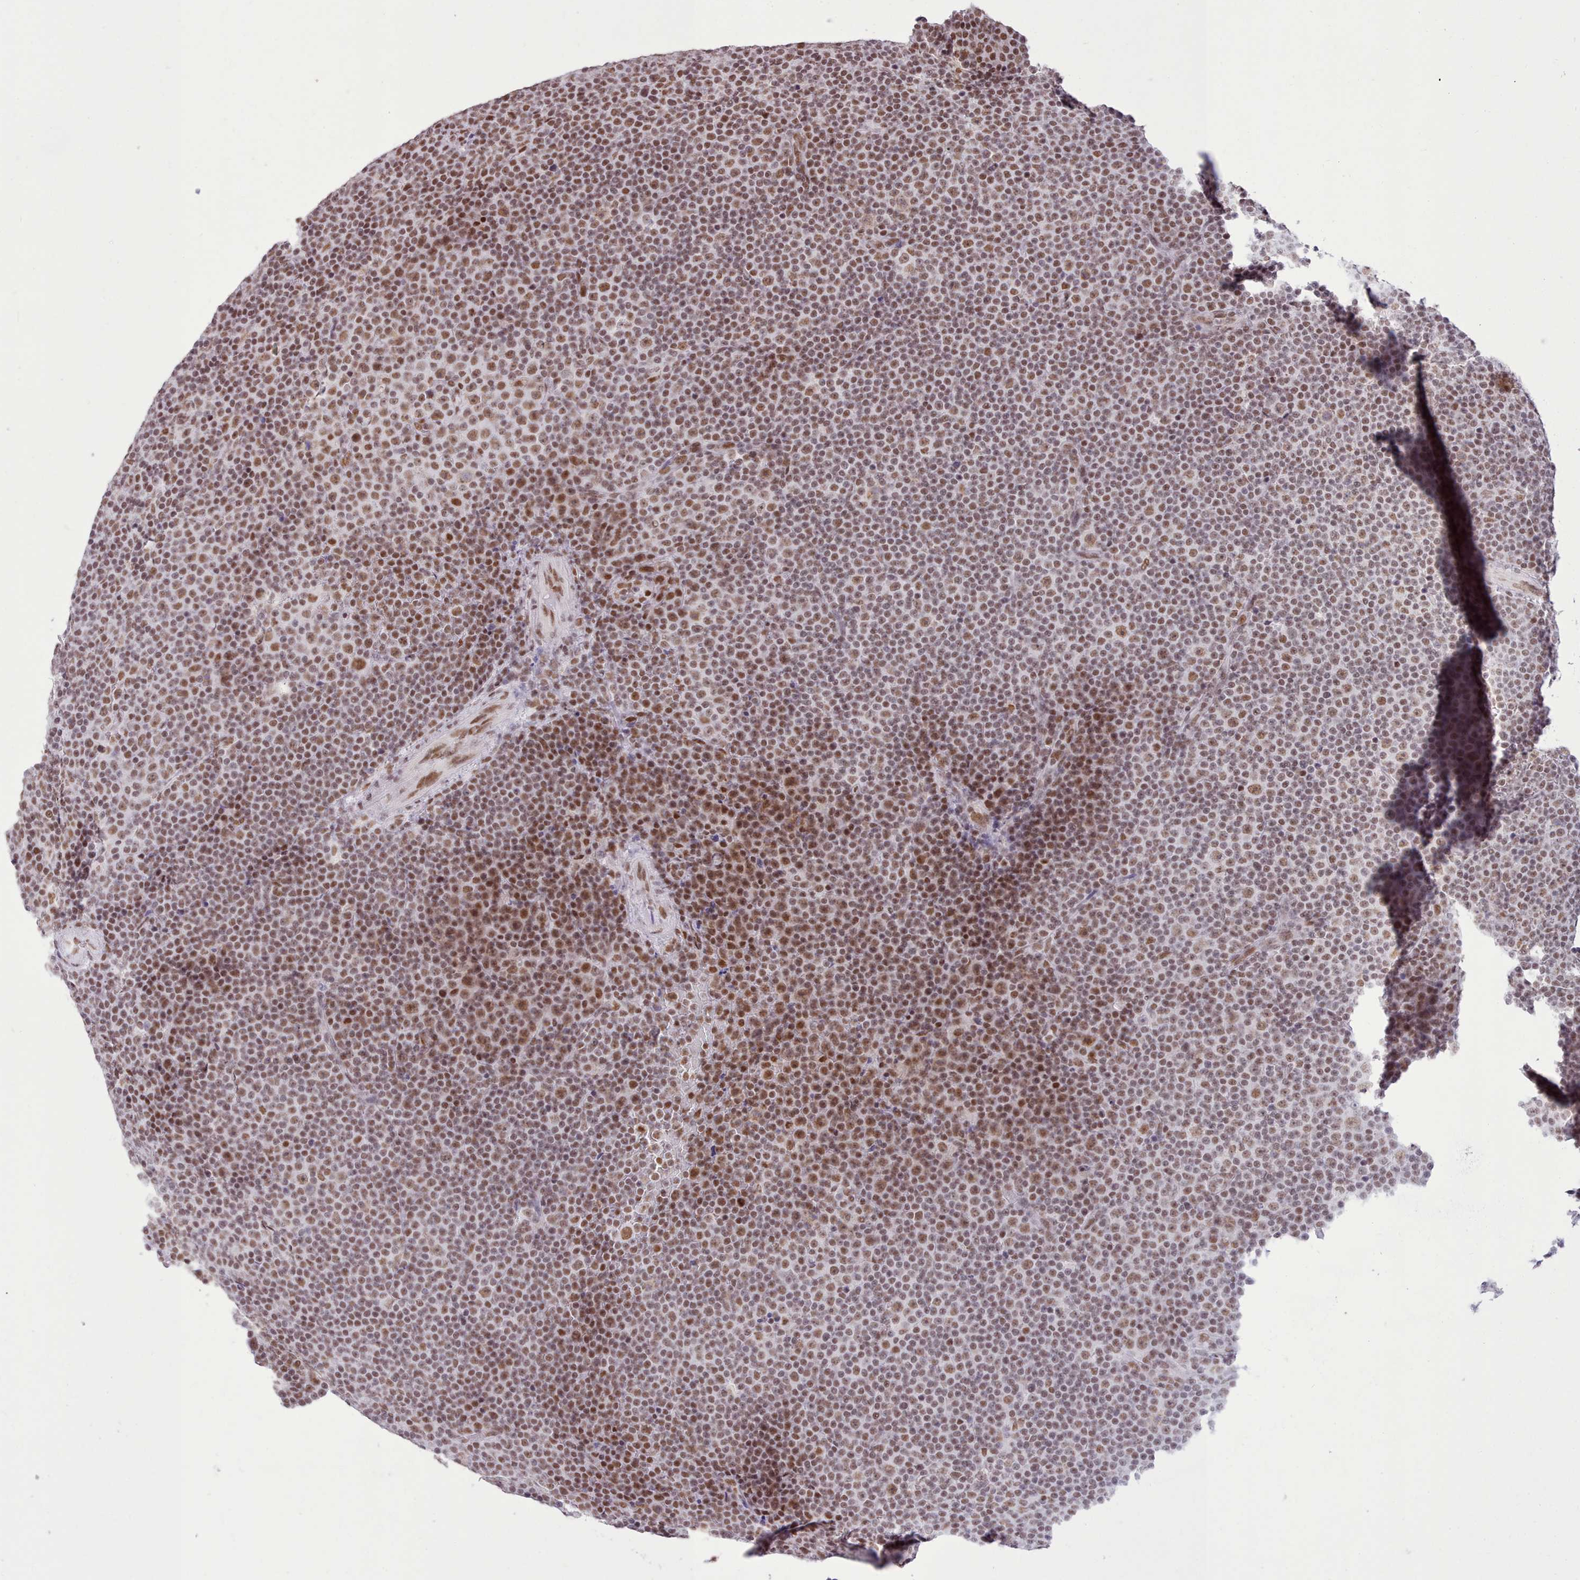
{"staining": {"intensity": "moderate", "quantity": ">75%", "location": "nuclear"}, "tissue": "lymphoma", "cell_type": "Tumor cells", "image_type": "cancer", "snomed": [{"axis": "morphology", "description": "Malignant lymphoma, non-Hodgkin's type, Low grade"}, {"axis": "topography", "description": "Lymph node"}], "caption": "Immunohistochemical staining of human low-grade malignant lymphoma, non-Hodgkin's type displays medium levels of moderate nuclear positivity in approximately >75% of tumor cells.", "gene": "TAF15", "patient": {"sex": "female", "age": 67}}